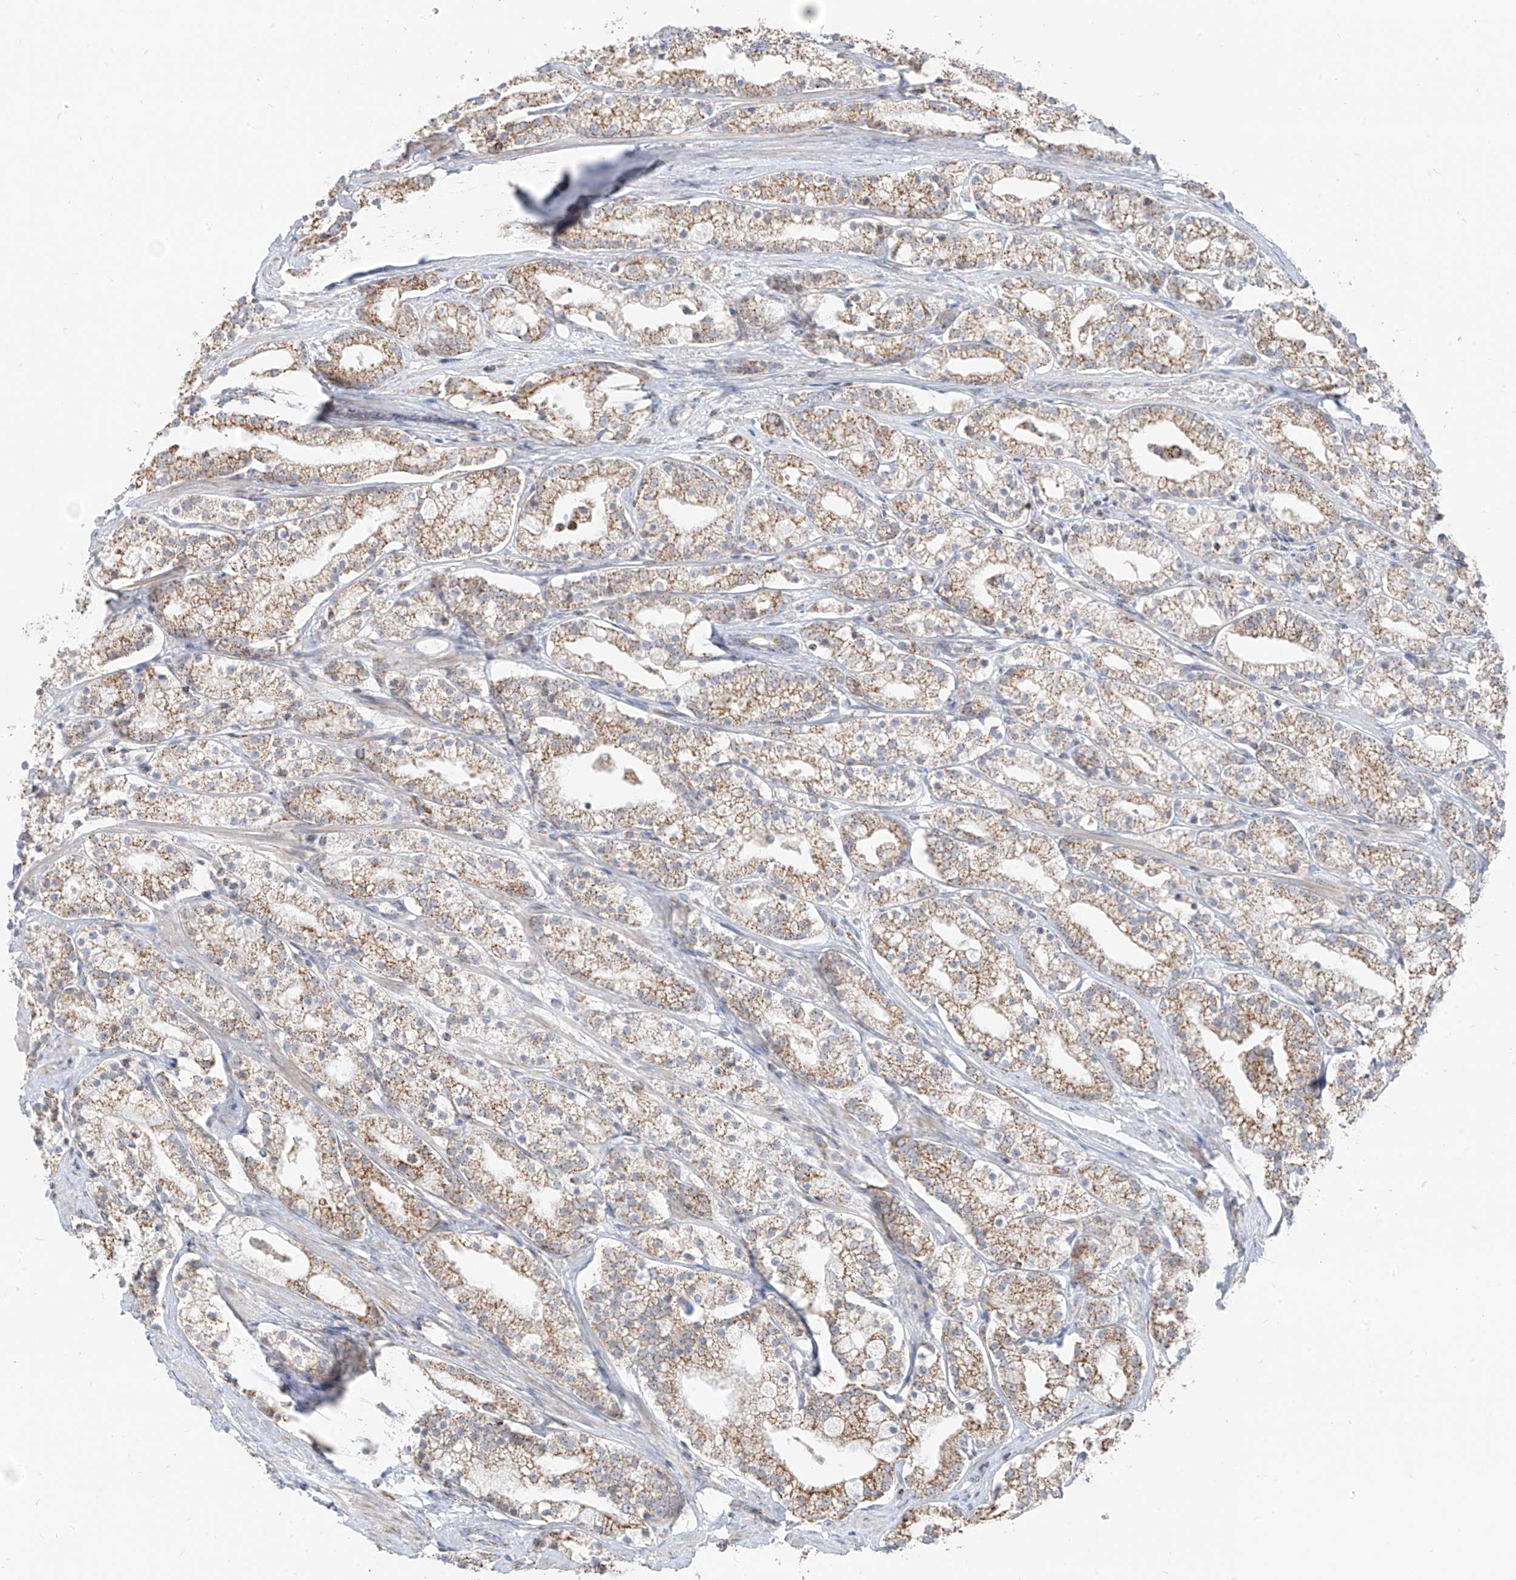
{"staining": {"intensity": "moderate", "quantity": "25%-75%", "location": "cytoplasmic/membranous"}, "tissue": "prostate cancer", "cell_type": "Tumor cells", "image_type": "cancer", "snomed": [{"axis": "morphology", "description": "Adenocarcinoma, High grade"}, {"axis": "topography", "description": "Prostate"}], "caption": "Moderate cytoplasmic/membranous protein positivity is appreciated in approximately 25%-75% of tumor cells in prostate cancer. Using DAB (3,3'-diaminobenzidine) (brown) and hematoxylin (blue) stains, captured at high magnification using brightfield microscopy.", "gene": "ETHE1", "patient": {"sex": "male", "age": 69}}